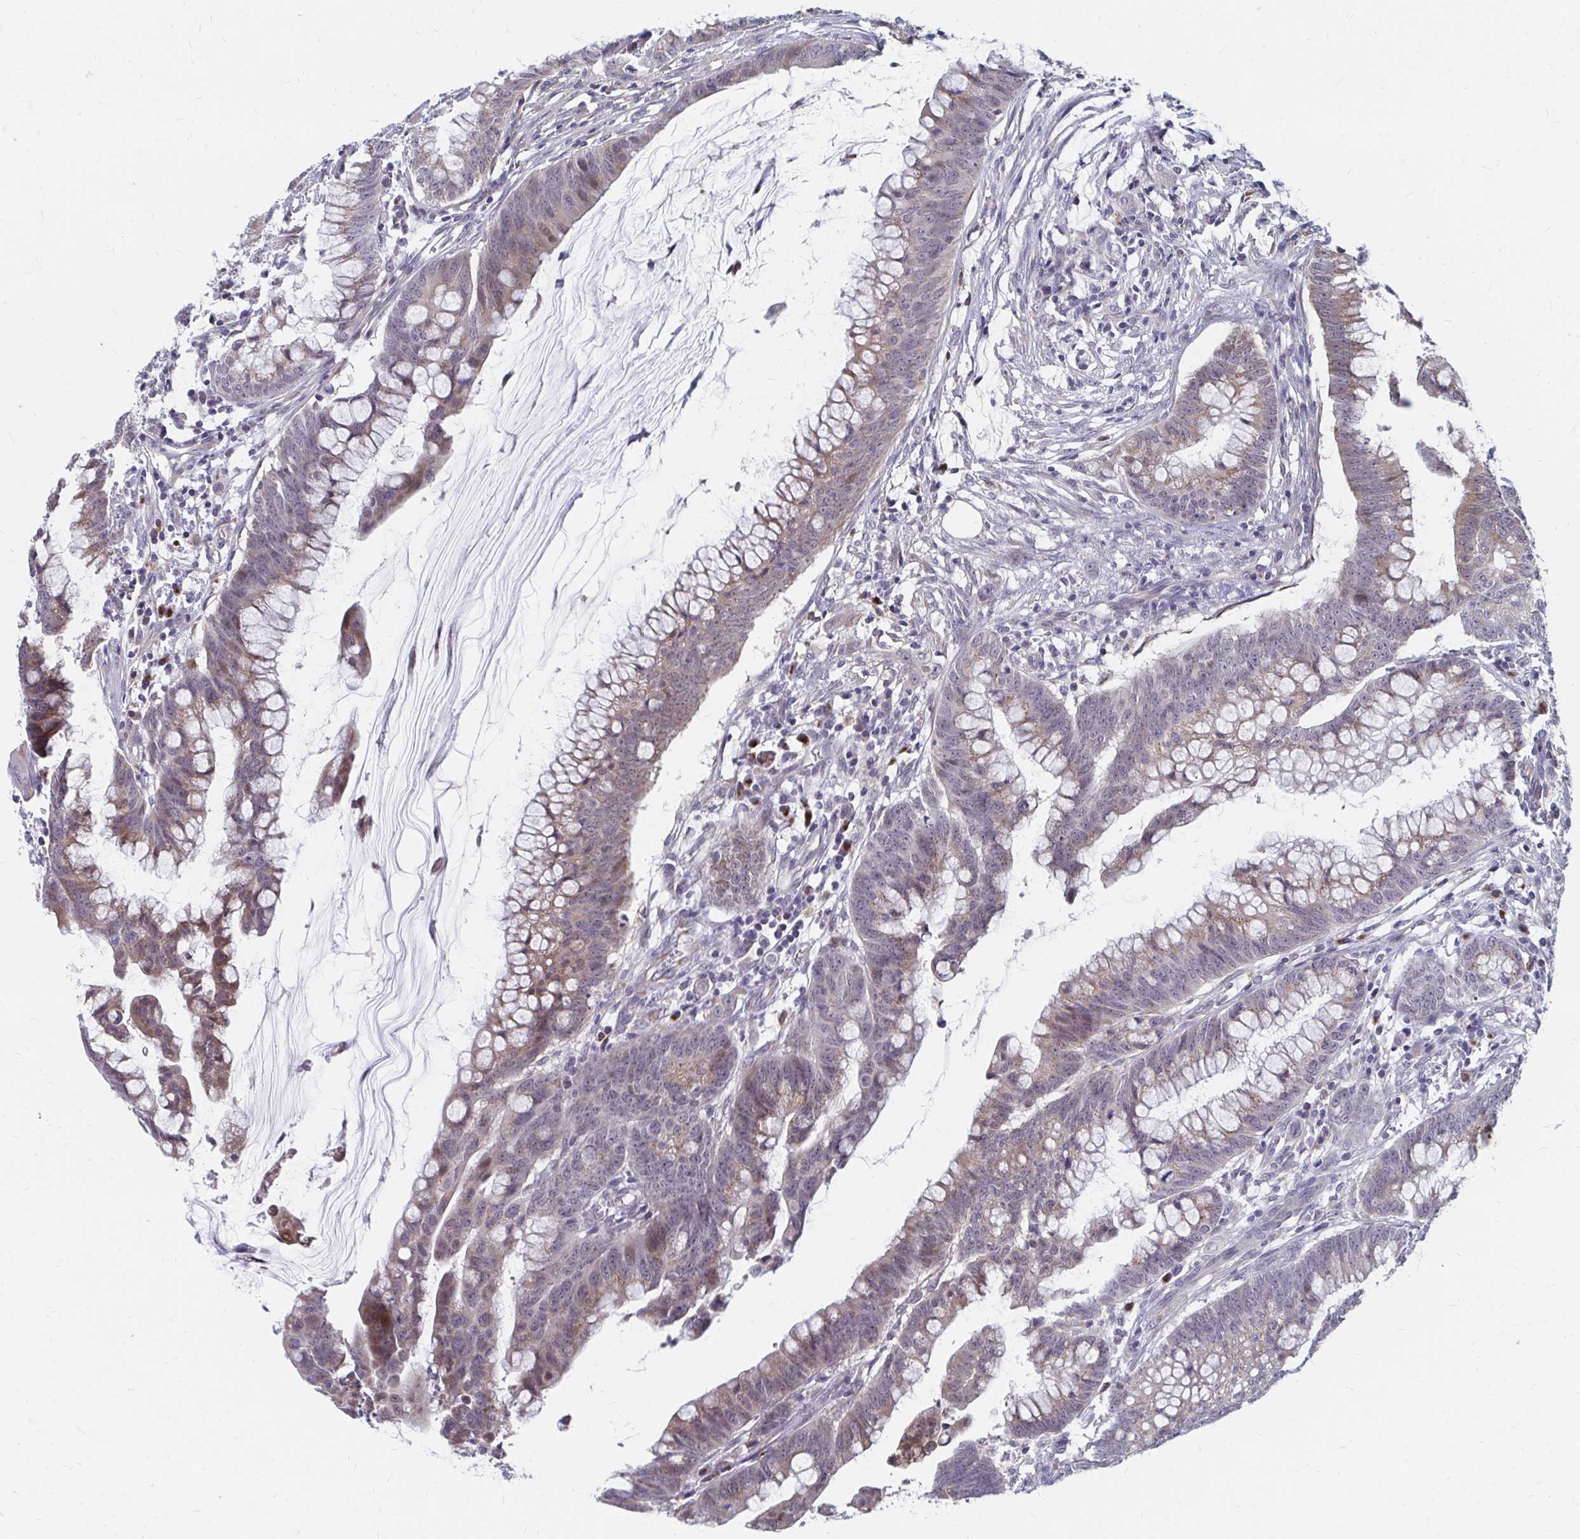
{"staining": {"intensity": "moderate", "quantity": "25%-75%", "location": "cytoplasmic/membranous"}, "tissue": "colorectal cancer", "cell_type": "Tumor cells", "image_type": "cancer", "snomed": [{"axis": "morphology", "description": "Adenocarcinoma, NOS"}, {"axis": "topography", "description": "Colon"}], "caption": "Colorectal cancer (adenocarcinoma) stained with a brown dye exhibits moderate cytoplasmic/membranous positive expression in approximately 25%-75% of tumor cells.", "gene": "PABIR3", "patient": {"sex": "male", "age": 62}}